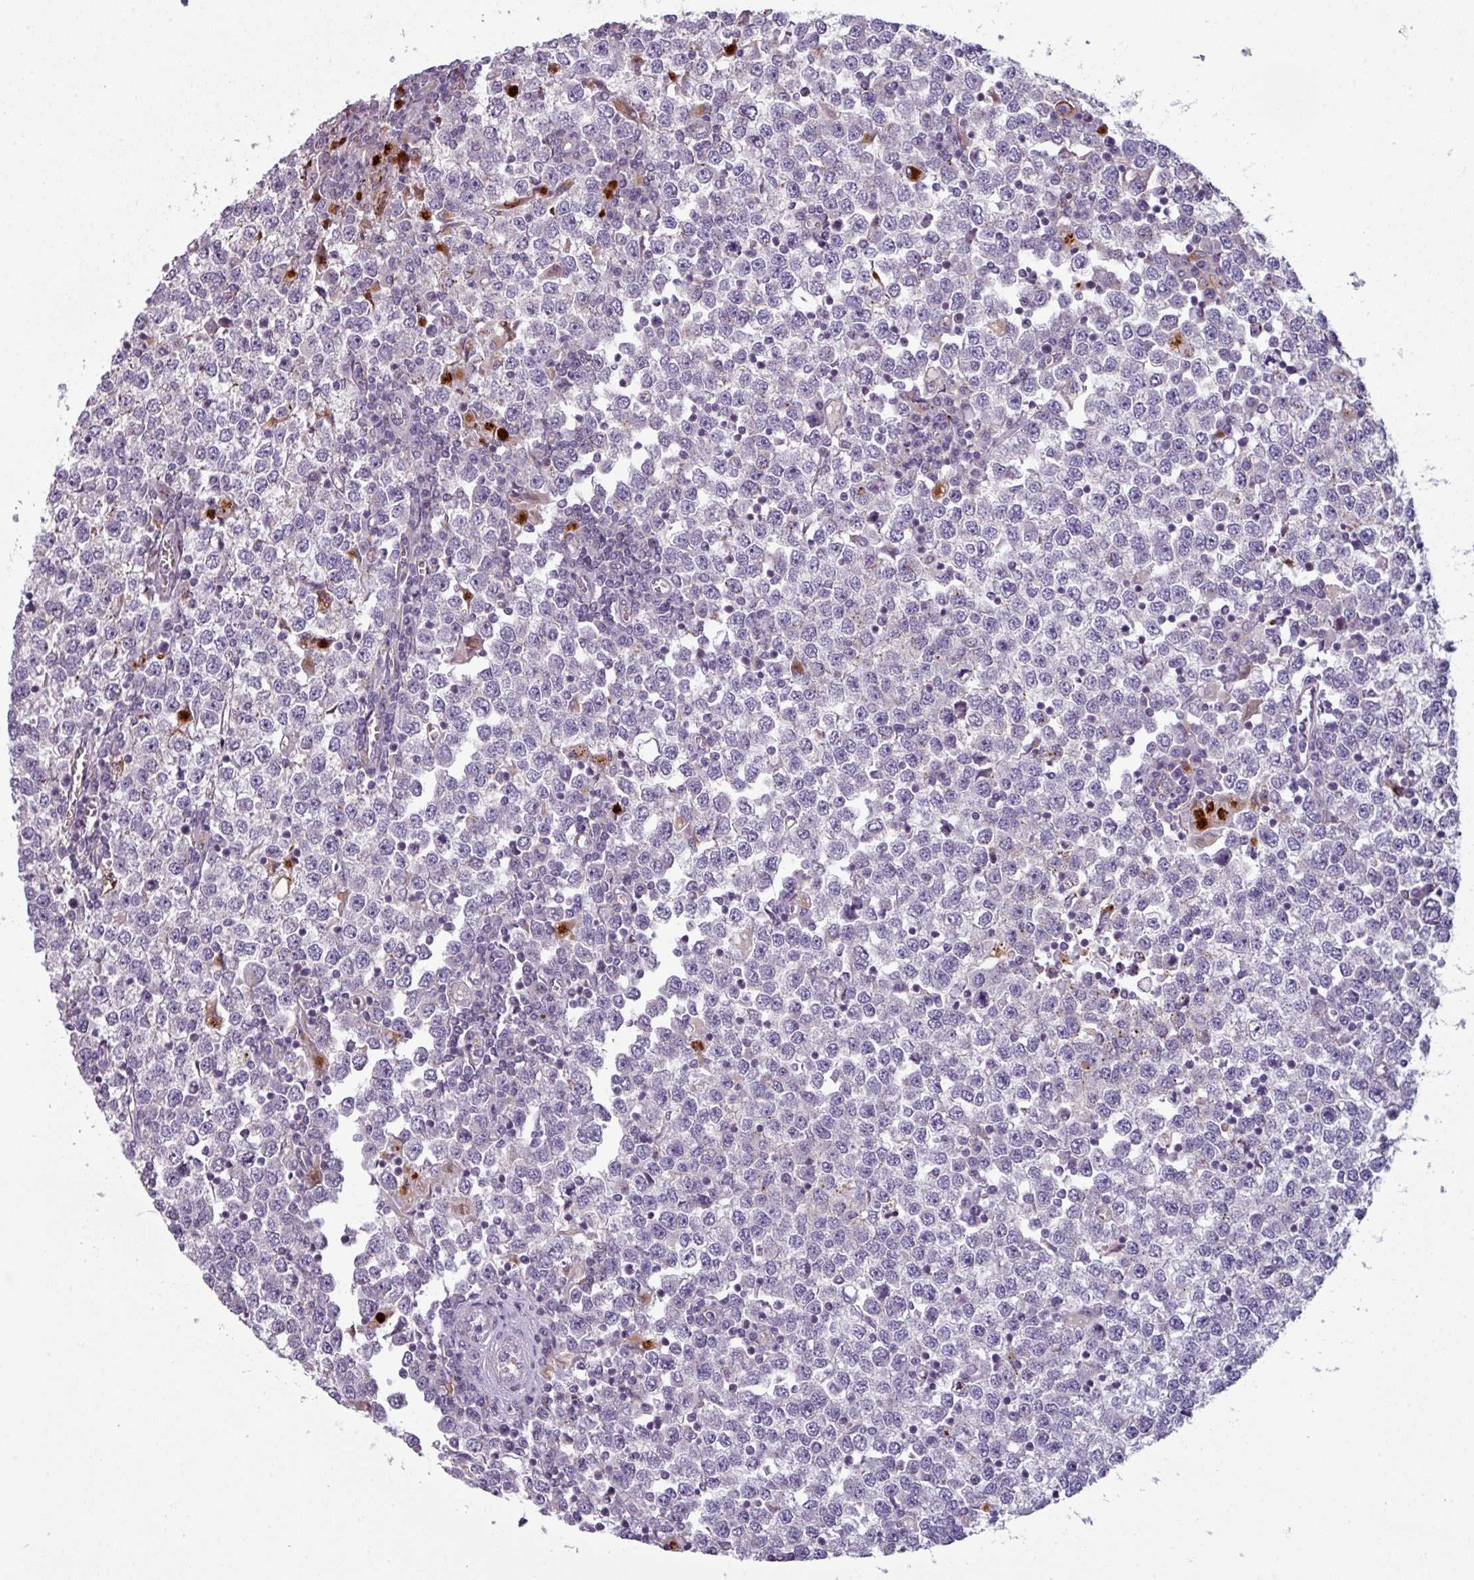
{"staining": {"intensity": "negative", "quantity": "none", "location": "none"}, "tissue": "testis cancer", "cell_type": "Tumor cells", "image_type": "cancer", "snomed": [{"axis": "morphology", "description": "Seminoma, NOS"}, {"axis": "topography", "description": "Testis"}], "caption": "Tumor cells show no significant protein staining in seminoma (testis).", "gene": "TMEFF1", "patient": {"sex": "male", "age": 65}}